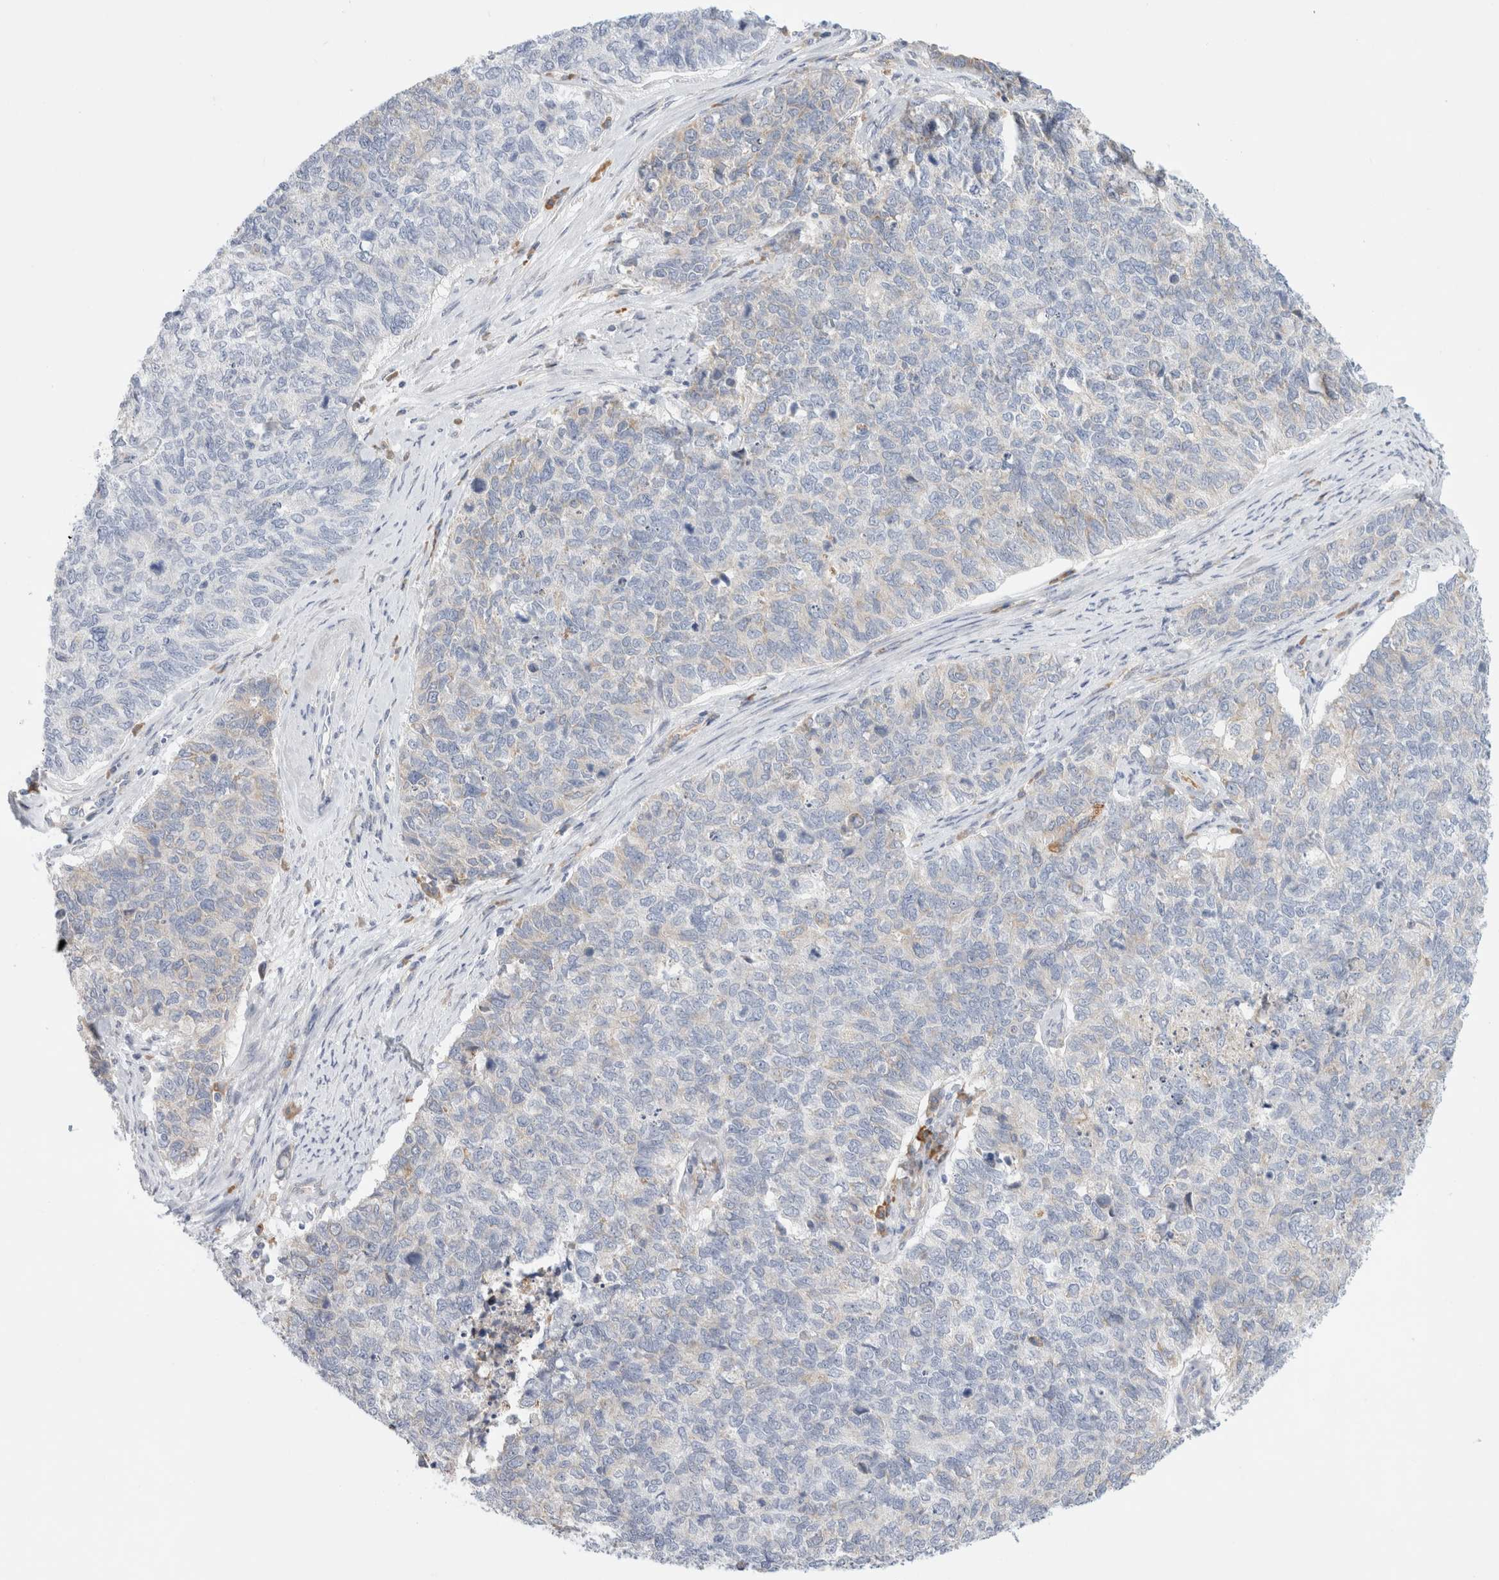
{"staining": {"intensity": "negative", "quantity": "none", "location": "none"}, "tissue": "cervical cancer", "cell_type": "Tumor cells", "image_type": "cancer", "snomed": [{"axis": "morphology", "description": "Squamous cell carcinoma, NOS"}, {"axis": "topography", "description": "Cervix"}], "caption": "Immunohistochemical staining of human cervical squamous cell carcinoma displays no significant staining in tumor cells. The staining is performed using DAB (3,3'-diaminobenzidine) brown chromogen with nuclei counter-stained in using hematoxylin.", "gene": "CSK", "patient": {"sex": "female", "age": 63}}